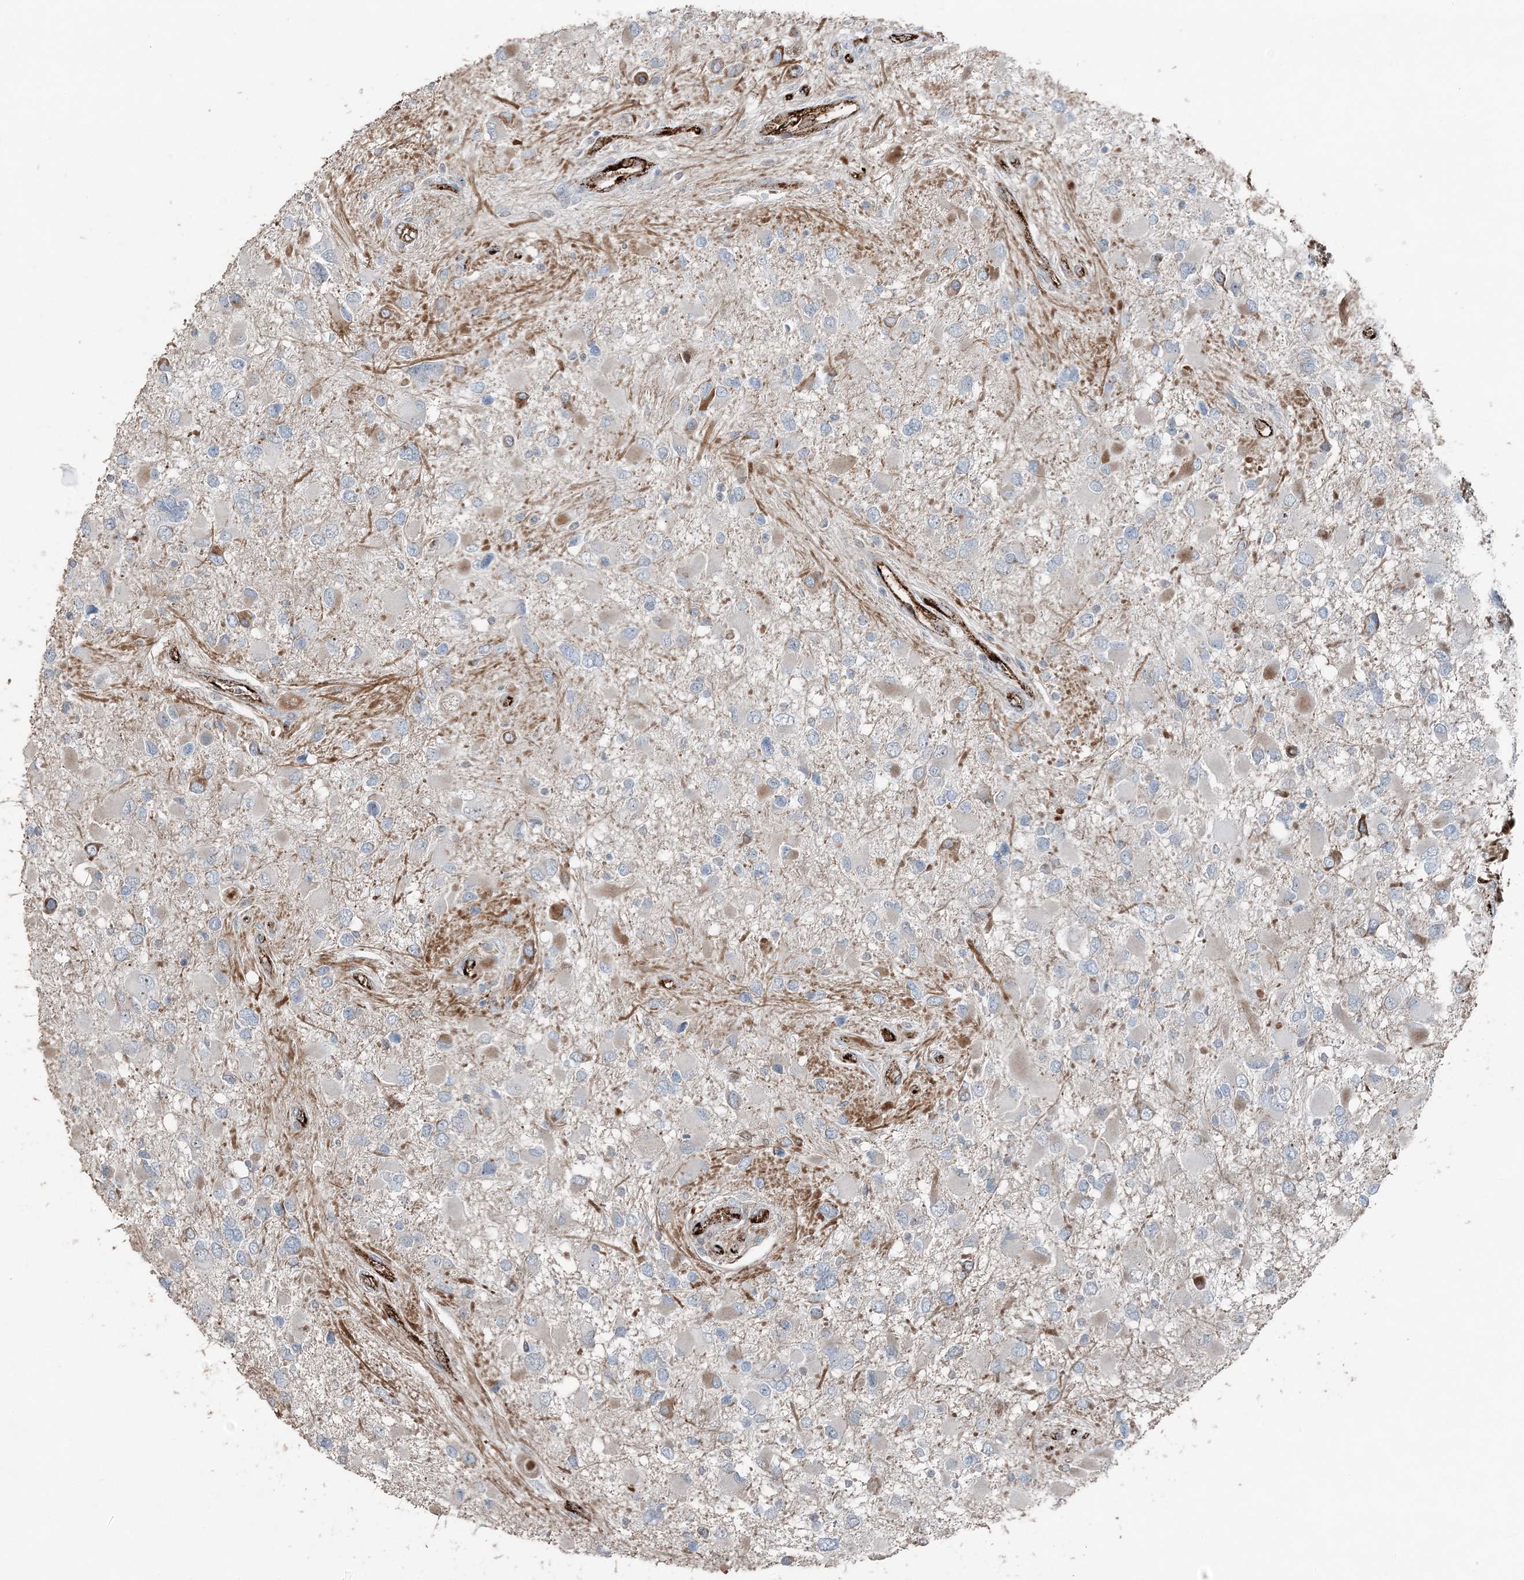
{"staining": {"intensity": "negative", "quantity": "none", "location": "none"}, "tissue": "glioma", "cell_type": "Tumor cells", "image_type": "cancer", "snomed": [{"axis": "morphology", "description": "Glioma, malignant, High grade"}, {"axis": "topography", "description": "Brain"}], "caption": "A micrograph of human glioma is negative for staining in tumor cells.", "gene": "ELOVL7", "patient": {"sex": "male", "age": 53}}